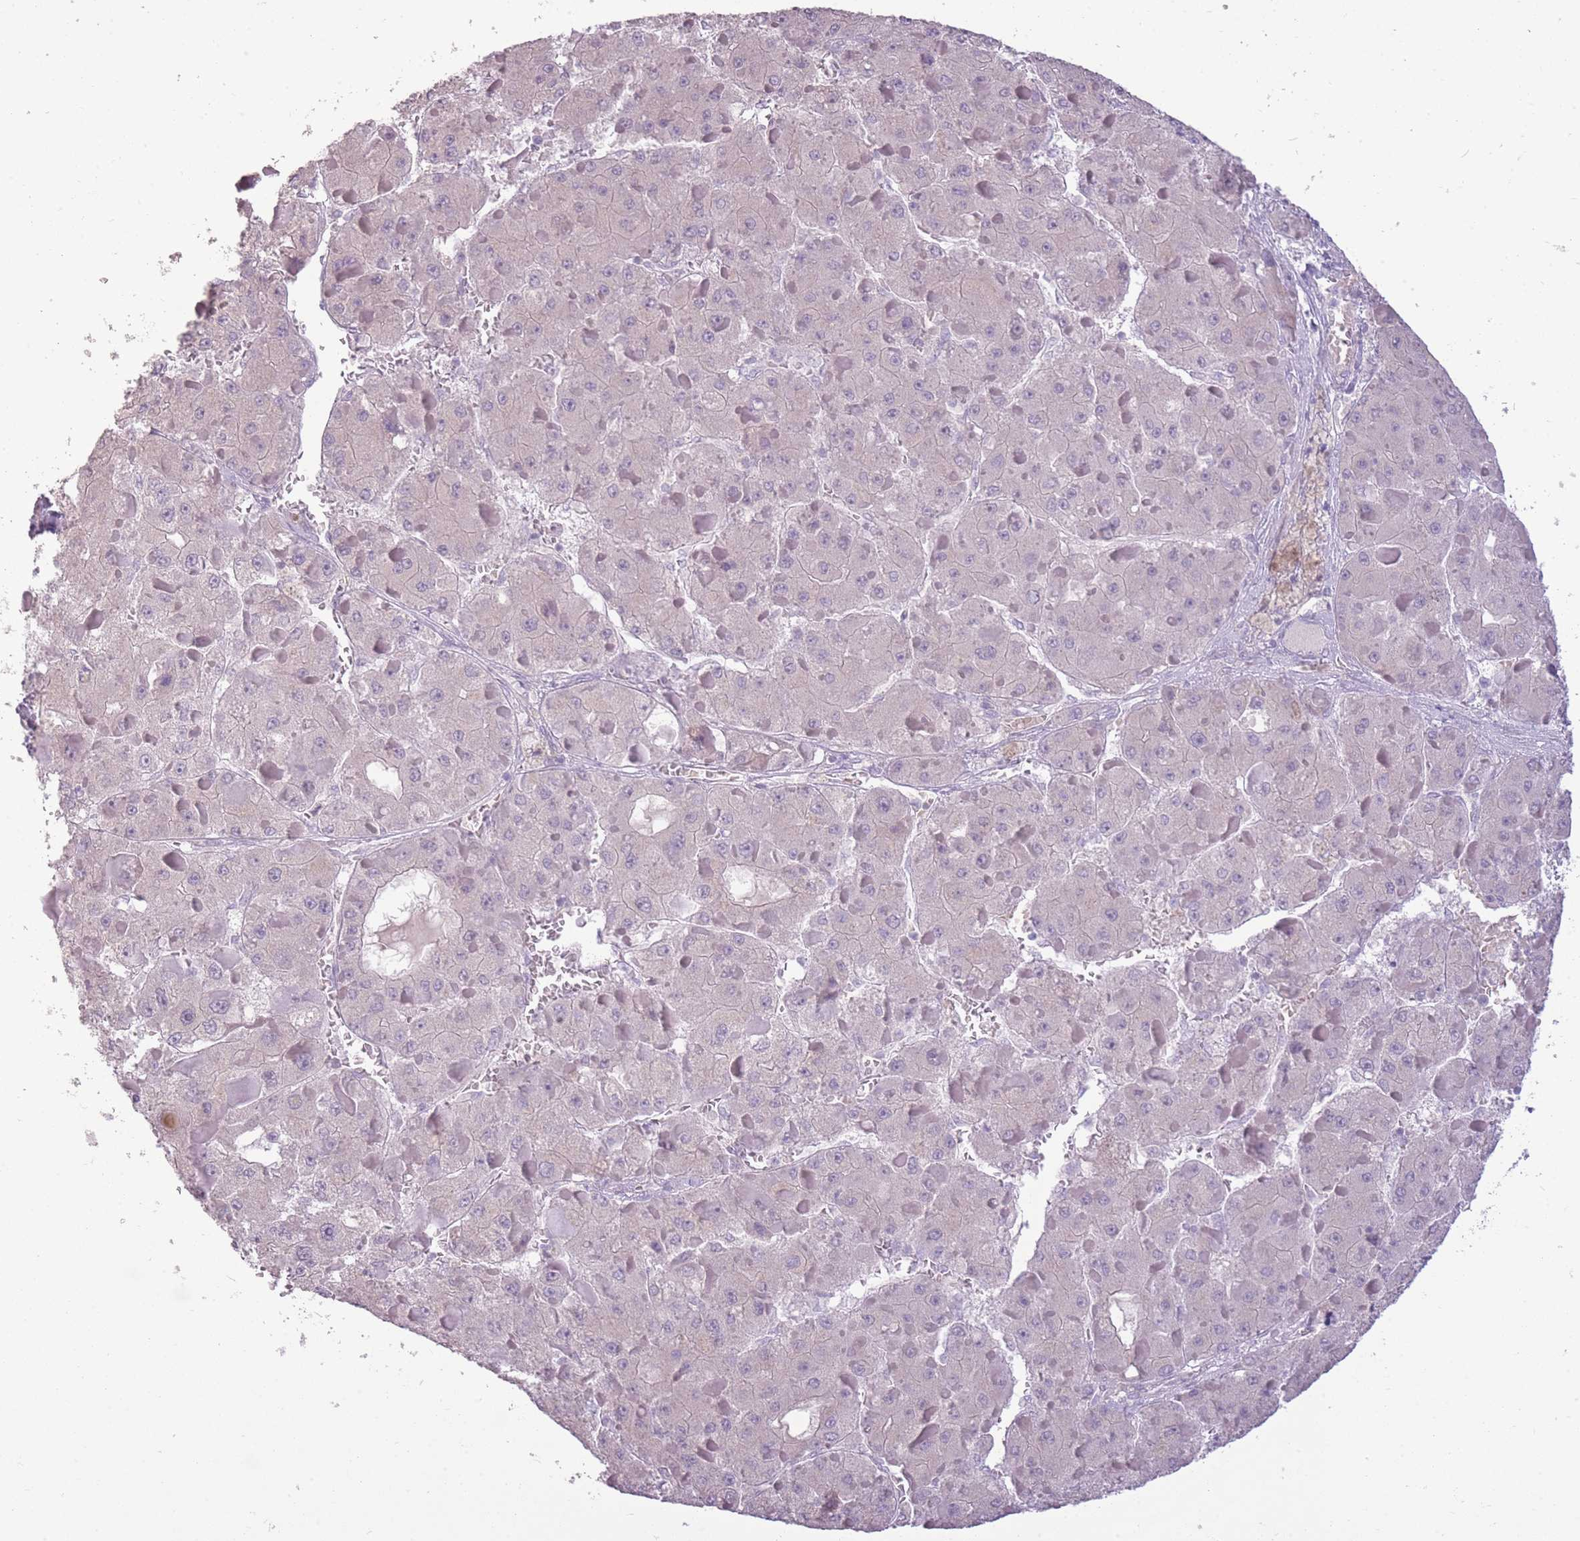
{"staining": {"intensity": "negative", "quantity": "none", "location": "none"}, "tissue": "liver cancer", "cell_type": "Tumor cells", "image_type": "cancer", "snomed": [{"axis": "morphology", "description": "Carcinoma, Hepatocellular, NOS"}, {"axis": "topography", "description": "Liver"}], "caption": "Image shows no protein expression in tumor cells of liver cancer (hepatocellular carcinoma) tissue.", "gene": "ZBTB24", "patient": {"sex": "female", "age": 73}}